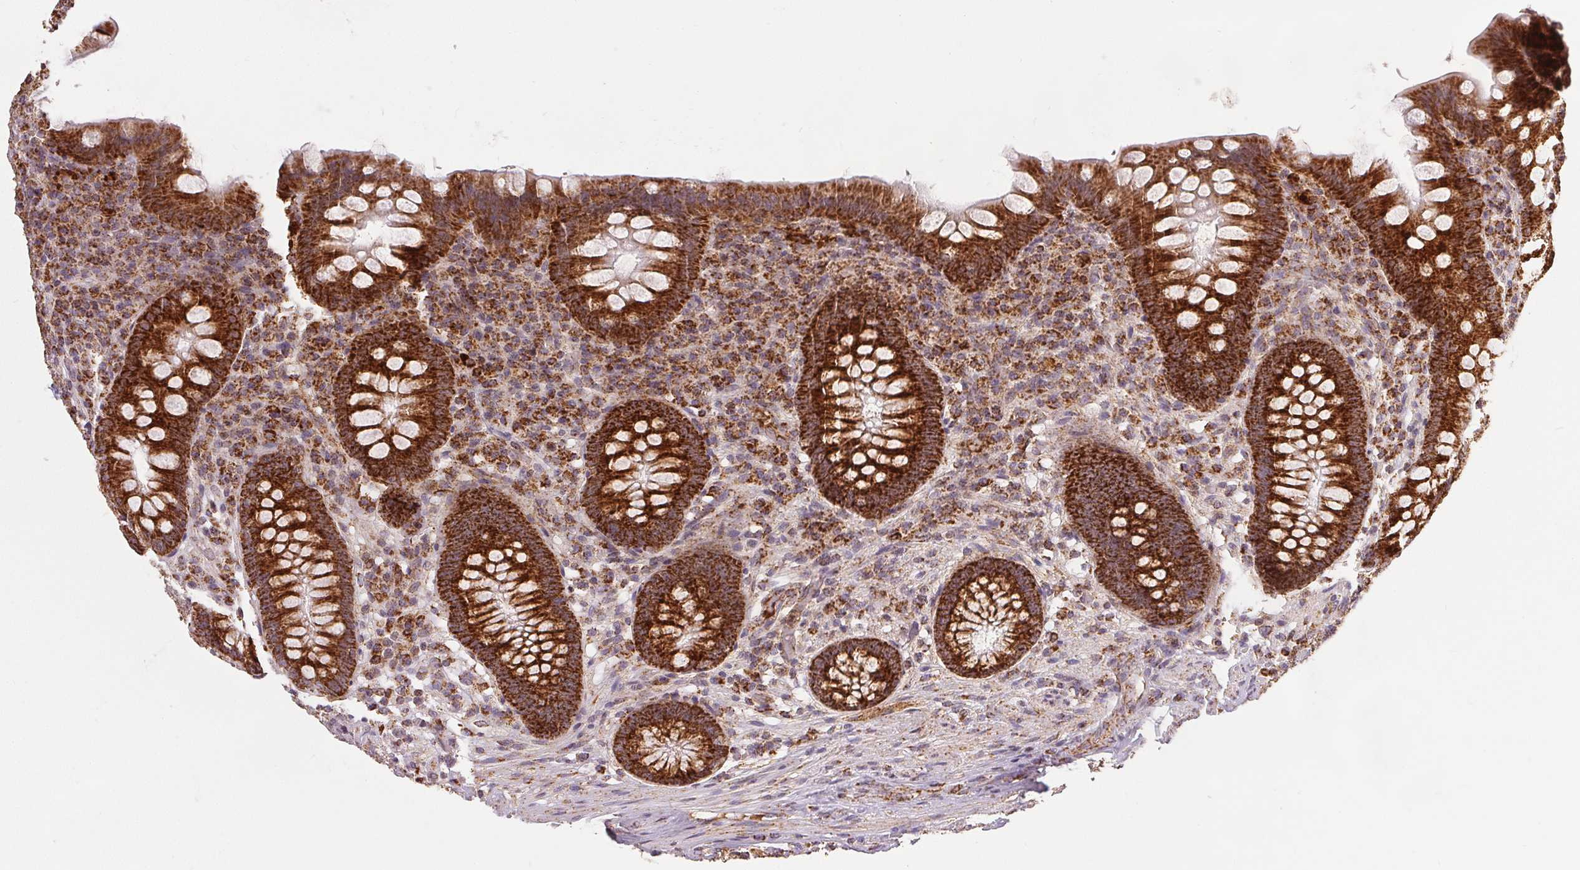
{"staining": {"intensity": "strong", "quantity": ">75%", "location": "cytoplasmic/membranous"}, "tissue": "appendix", "cell_type": "Glandular cells", "image_type": "normal", "snomed": [{"axis": "morphology", "description": "Normal tissue, NOS"}, {"axis": "topography", "description": "Appendix"}], "caption": "Protein analysis of benign appendix displays strong cytoplasmic/membranous positivity in about >75% of glandular cells. (DAB (3,3'-diaminobenzidine) IHC, brown staining for protein, blue staining for nuclei).", "gene": "SDHB", "patient": {"sex": "male", "age": 71}}